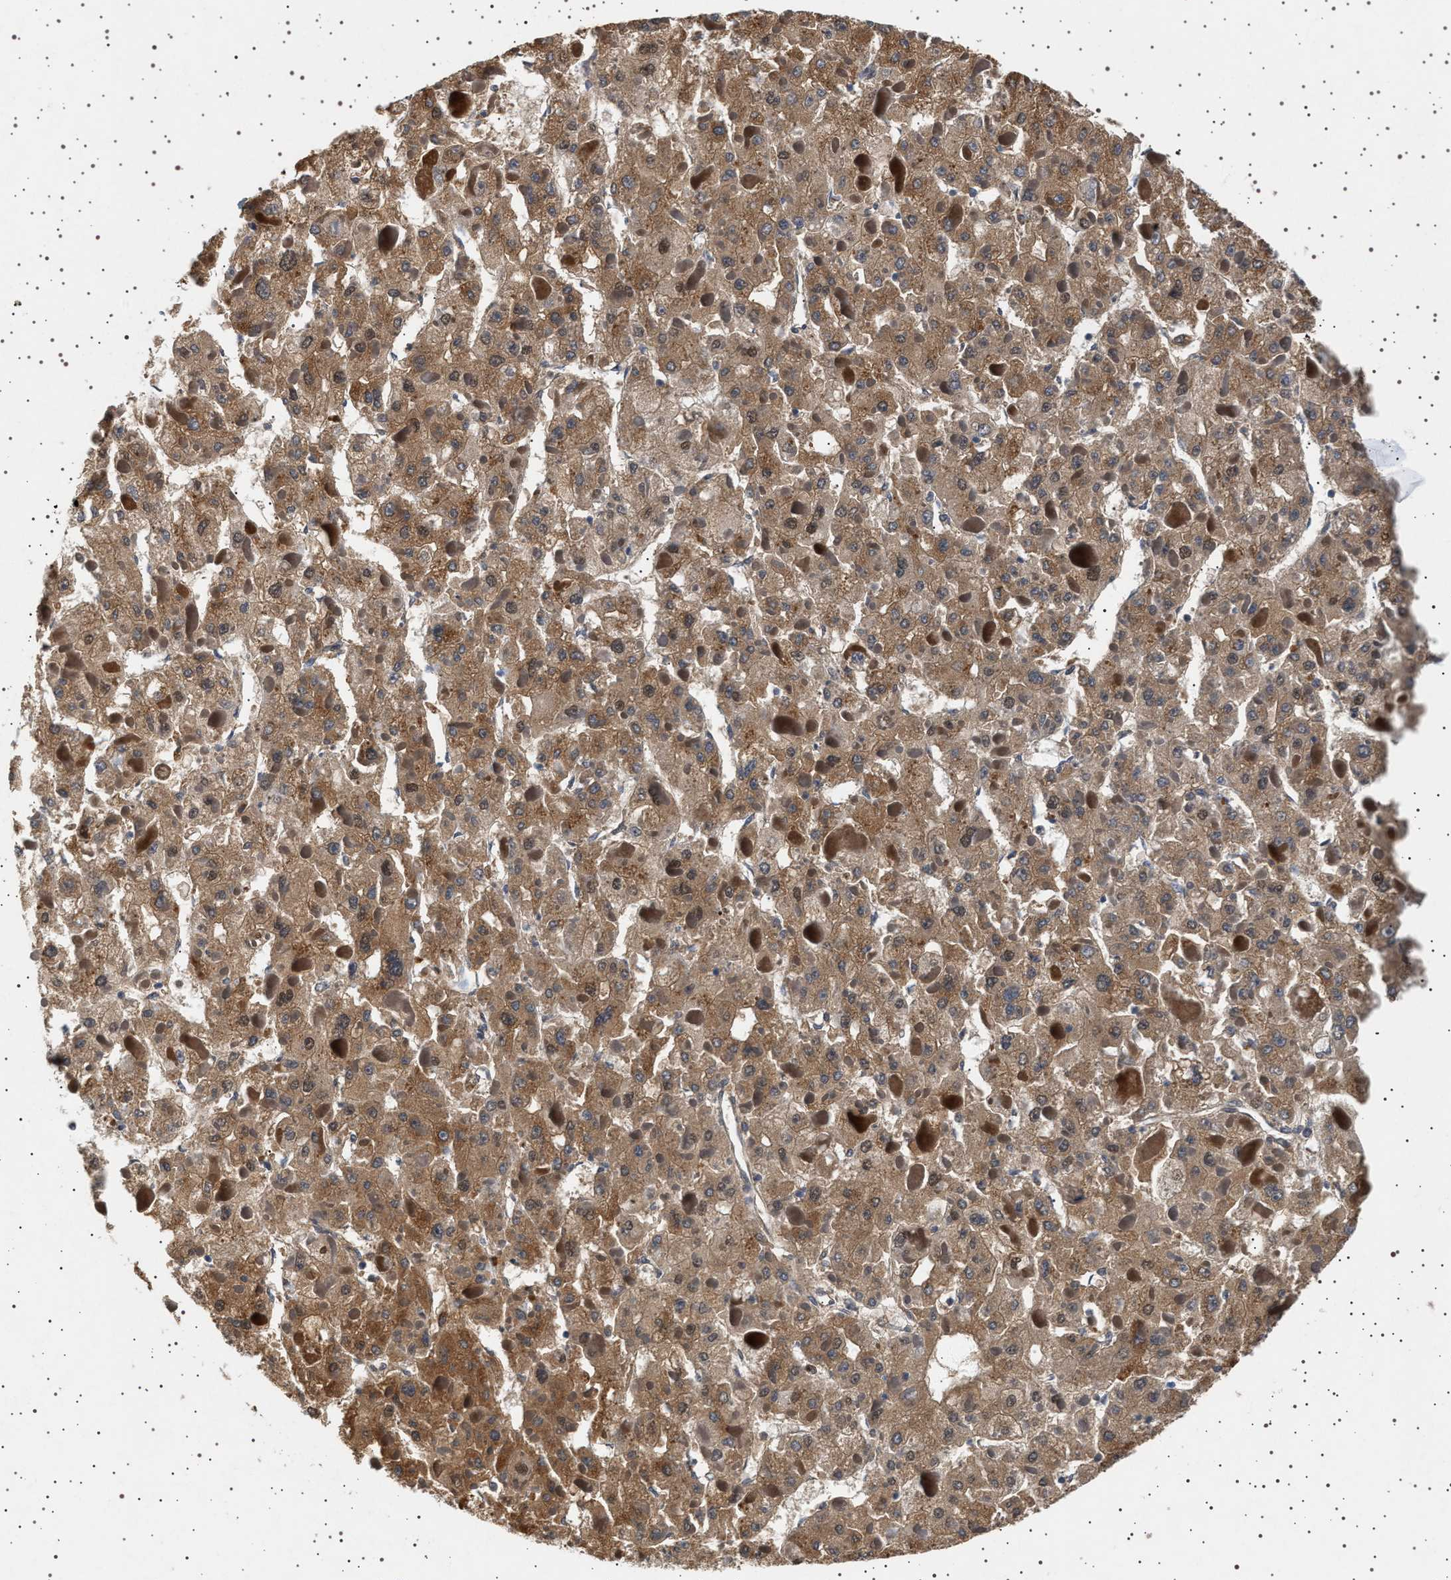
{"staining": {"intensity": "moderate", "quantity": ">75%", "location": "cytoplasmic/membranous"}, "tissue": "liver cancer", "cell_type": "Tumor cells", "image_type": "cancer", "snomed": [{"axis": "morphology", "description": "Carcinoma, Hepatocellular, NOS"}, {"axis": "topography", "description": "Liver"}], "caption": "IHC of human liver cancer (hepatocellular carcinoma) demonstrates medium levels of moderate cytoplasmic/membranous positivity in approximately >75% of tumor cells.", "gene": "FICD", "patient": {"sex": "female", "age": 73}}